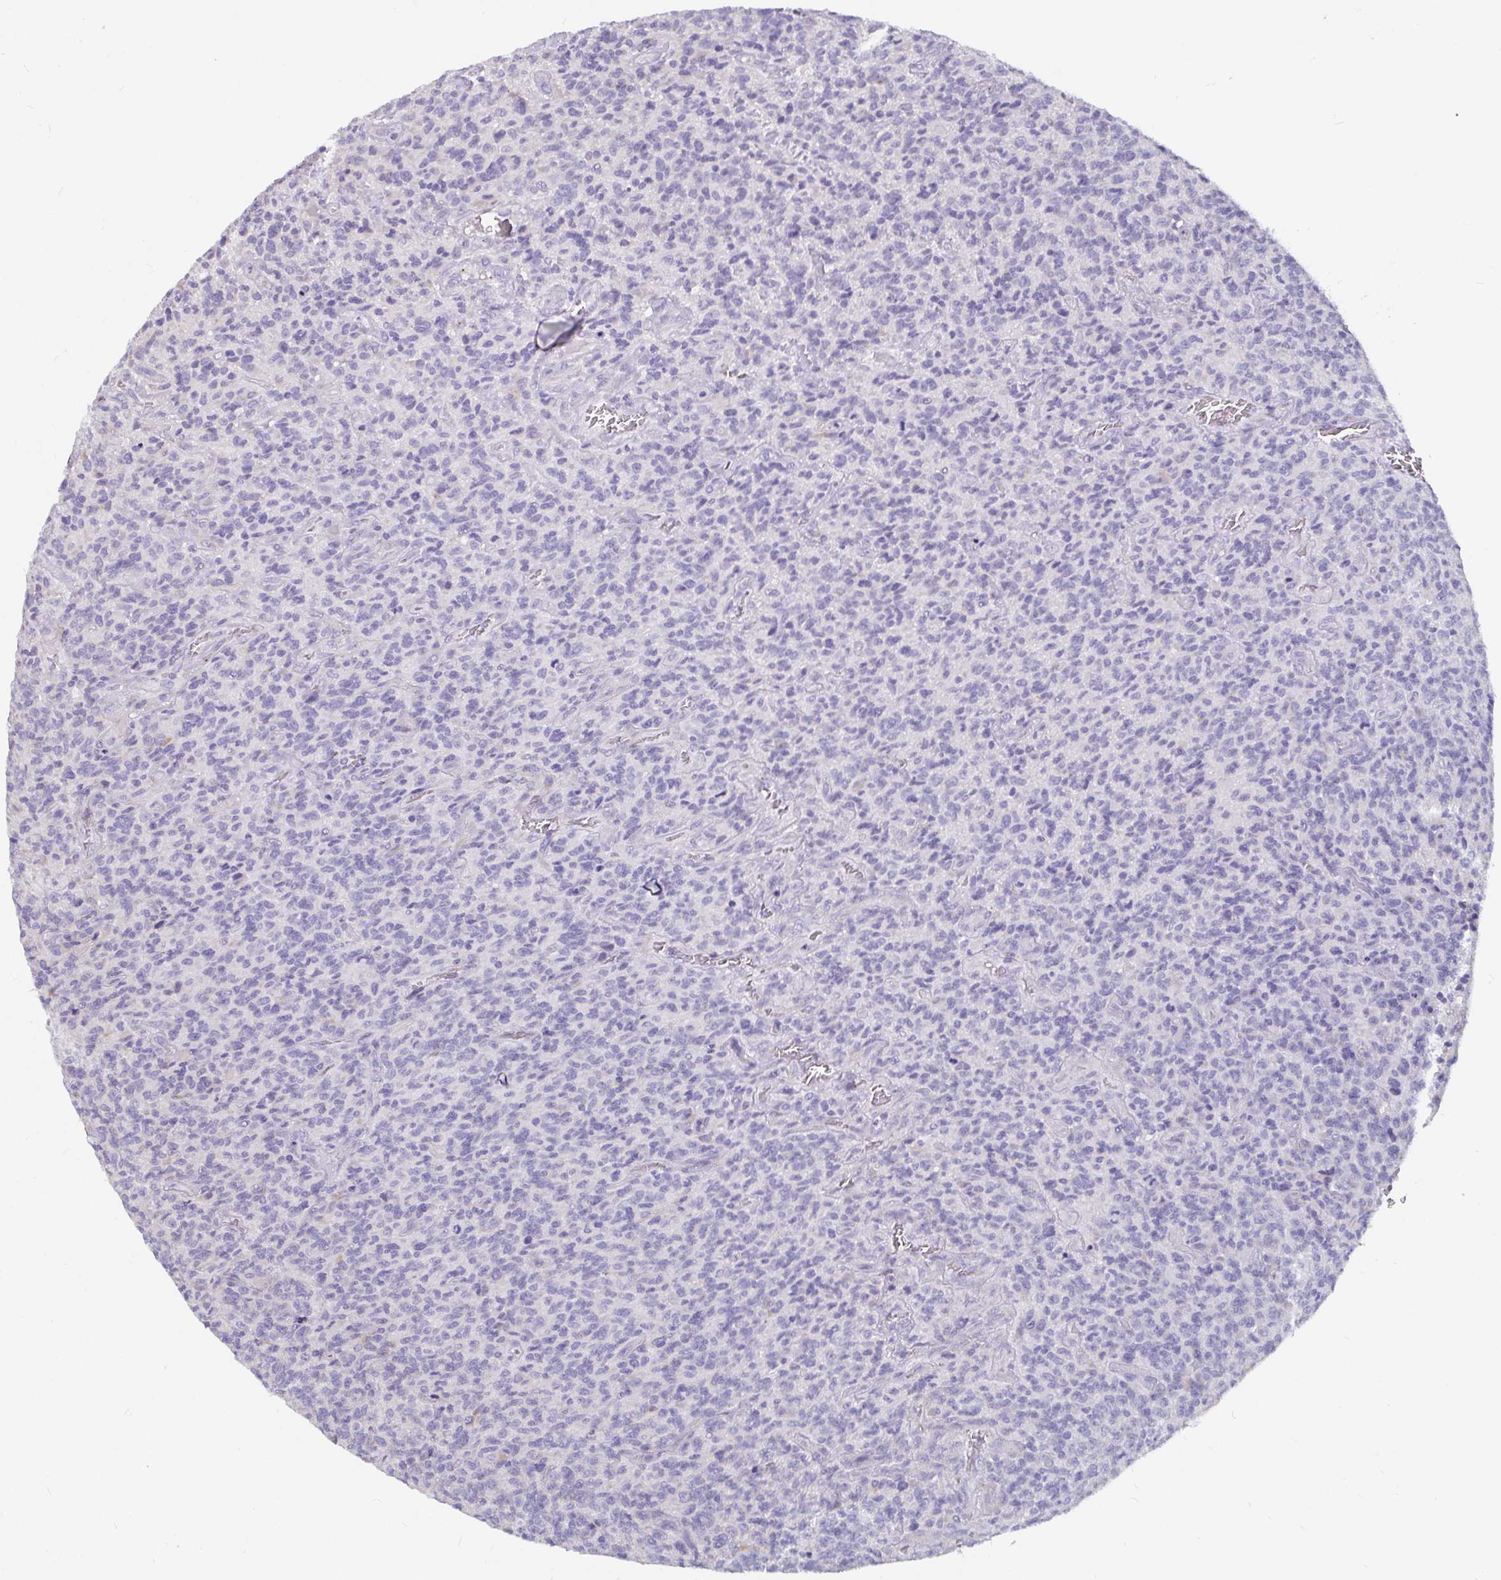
{"staining": {"intensity": "negative", "quantity": "none", "location": "none"}, "tissue": "glioma", "cell_type": "Tumor cells", "image_type": "cancer", "snomed": [{"axis": "morphology", "description": "Glioma, malignant, High grade"}, {"axis": "topography", "description": "Brain"}], "caption": "The image exhibits no significant staining in tumor cells of glioma.", "gene": "ADAMTS6", "patient": {"sex": "male", "age": 76}}